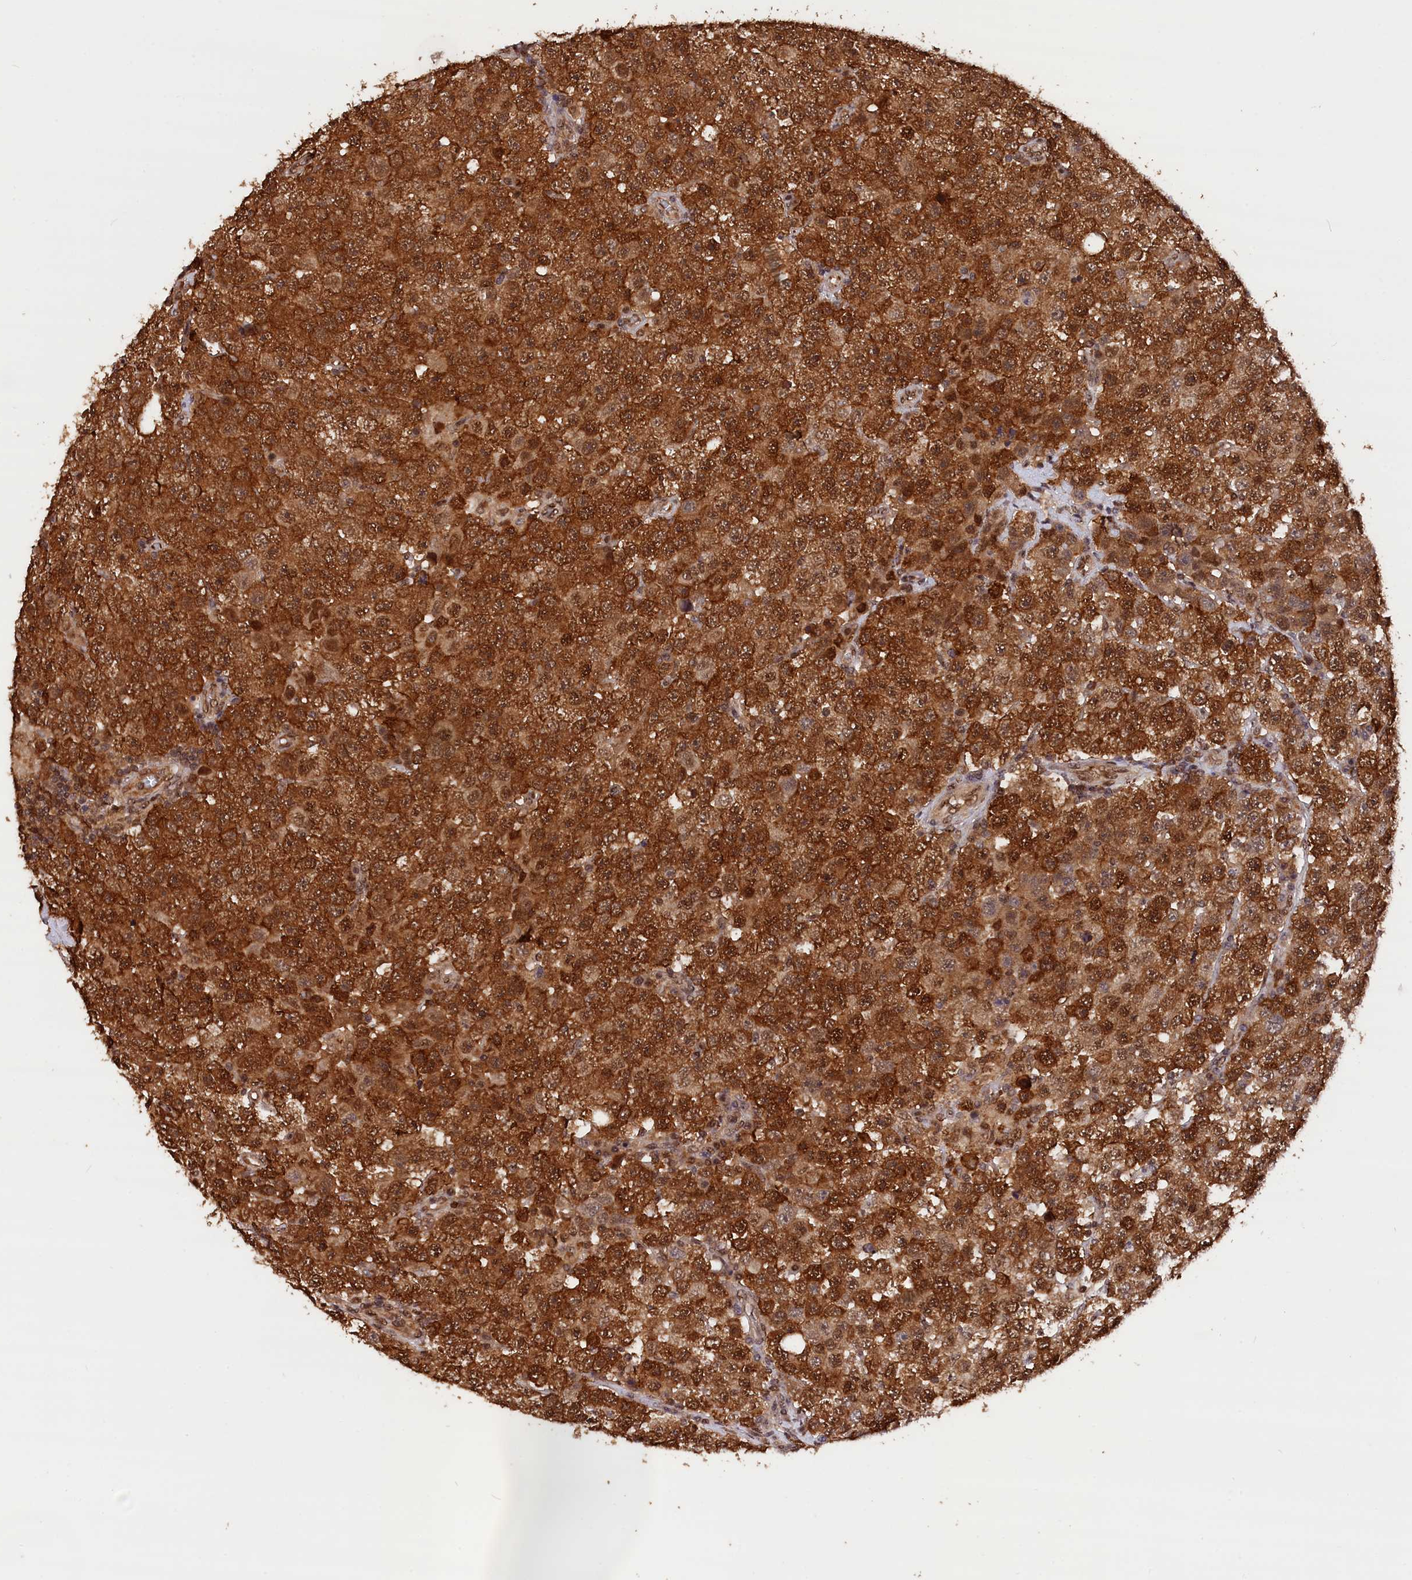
{"staining": {"intensity": "strong", "quantity": ">75%", "location": "cytoplasmic/membranous,nuclear"}, "tissue": "testis cancer", "cell_type": "Tumor cells", "image_type": "cancer", "snomed": [{"axis": "morphology", "description": "Seminoma, NOS"}, {"axis": "topography", "description": "Testis"}], "caption": "Testis seminoma was stained to show a protein in brown. There is high levels of strong cytoplasmic/membranous and nuclear staining in approximately >75% of tumor cells.", "gene": "ADRM1", "patient": {"sex": "male", "age": 28}}